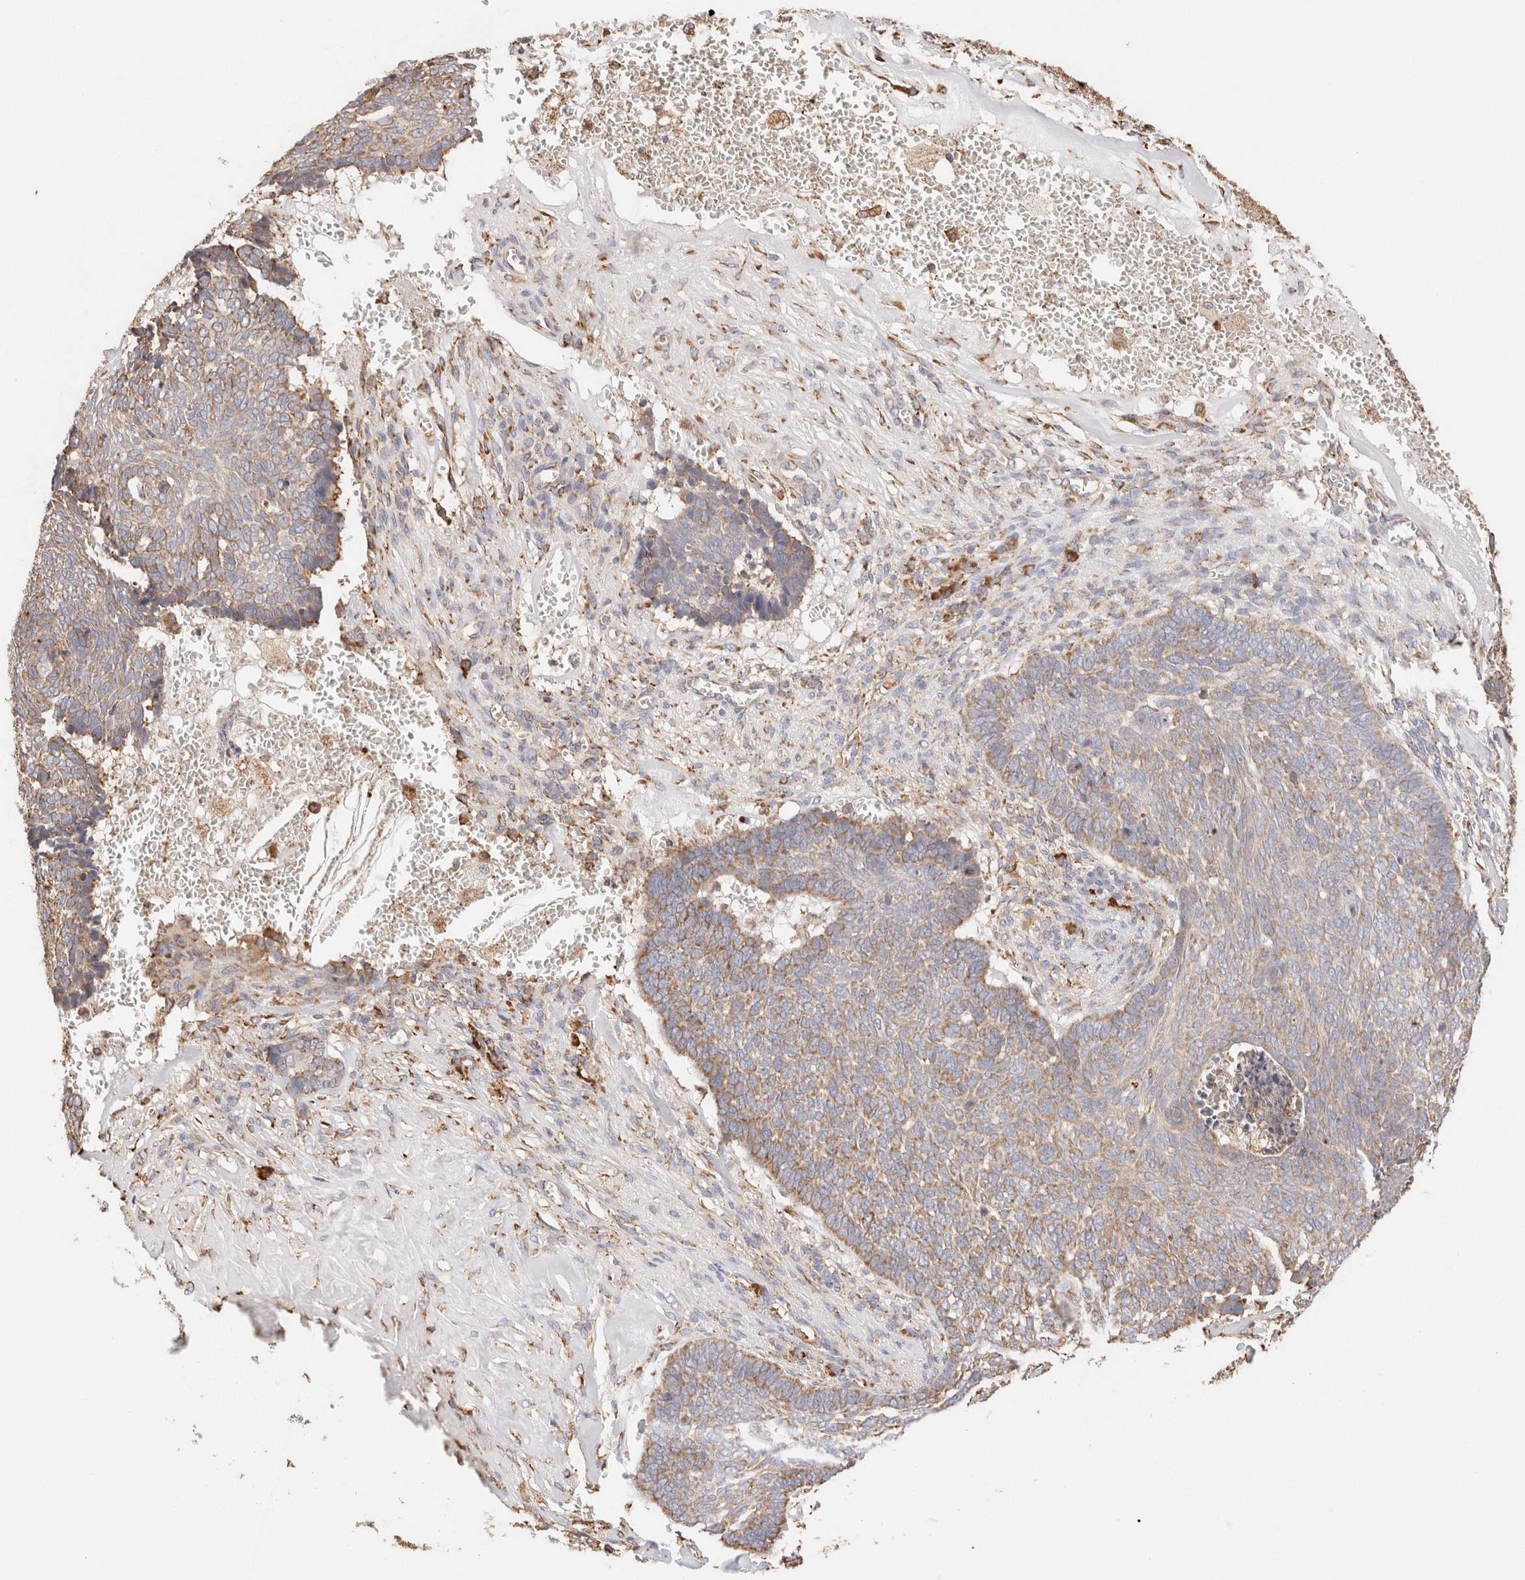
{"staining": {"intensity": "weak", "quantity": ">75%", "location": "cytoplasmic/membranous"}, "tissue": "skin cancer", "cell_type": "Tumor cells", "image_type": "cancer", "snomed": [{"axis": "morphology", "description": "Basal cell carcinoma"}, {"axis": "topography", "description": "Skin"}], "caption": "Immunohistochemistry micrograph of neoplastic tissue: skin basal cell carcinoma stained using immunohistochemistry (IHC) exhibits low levels of weak protein expression localized specifically in the cytoplasmic/membranous of tumor cells, appearing as a cytoplasmic/membranous brown color.", "gene": "FER", "patient": {"sex": "male", "age": 84}}